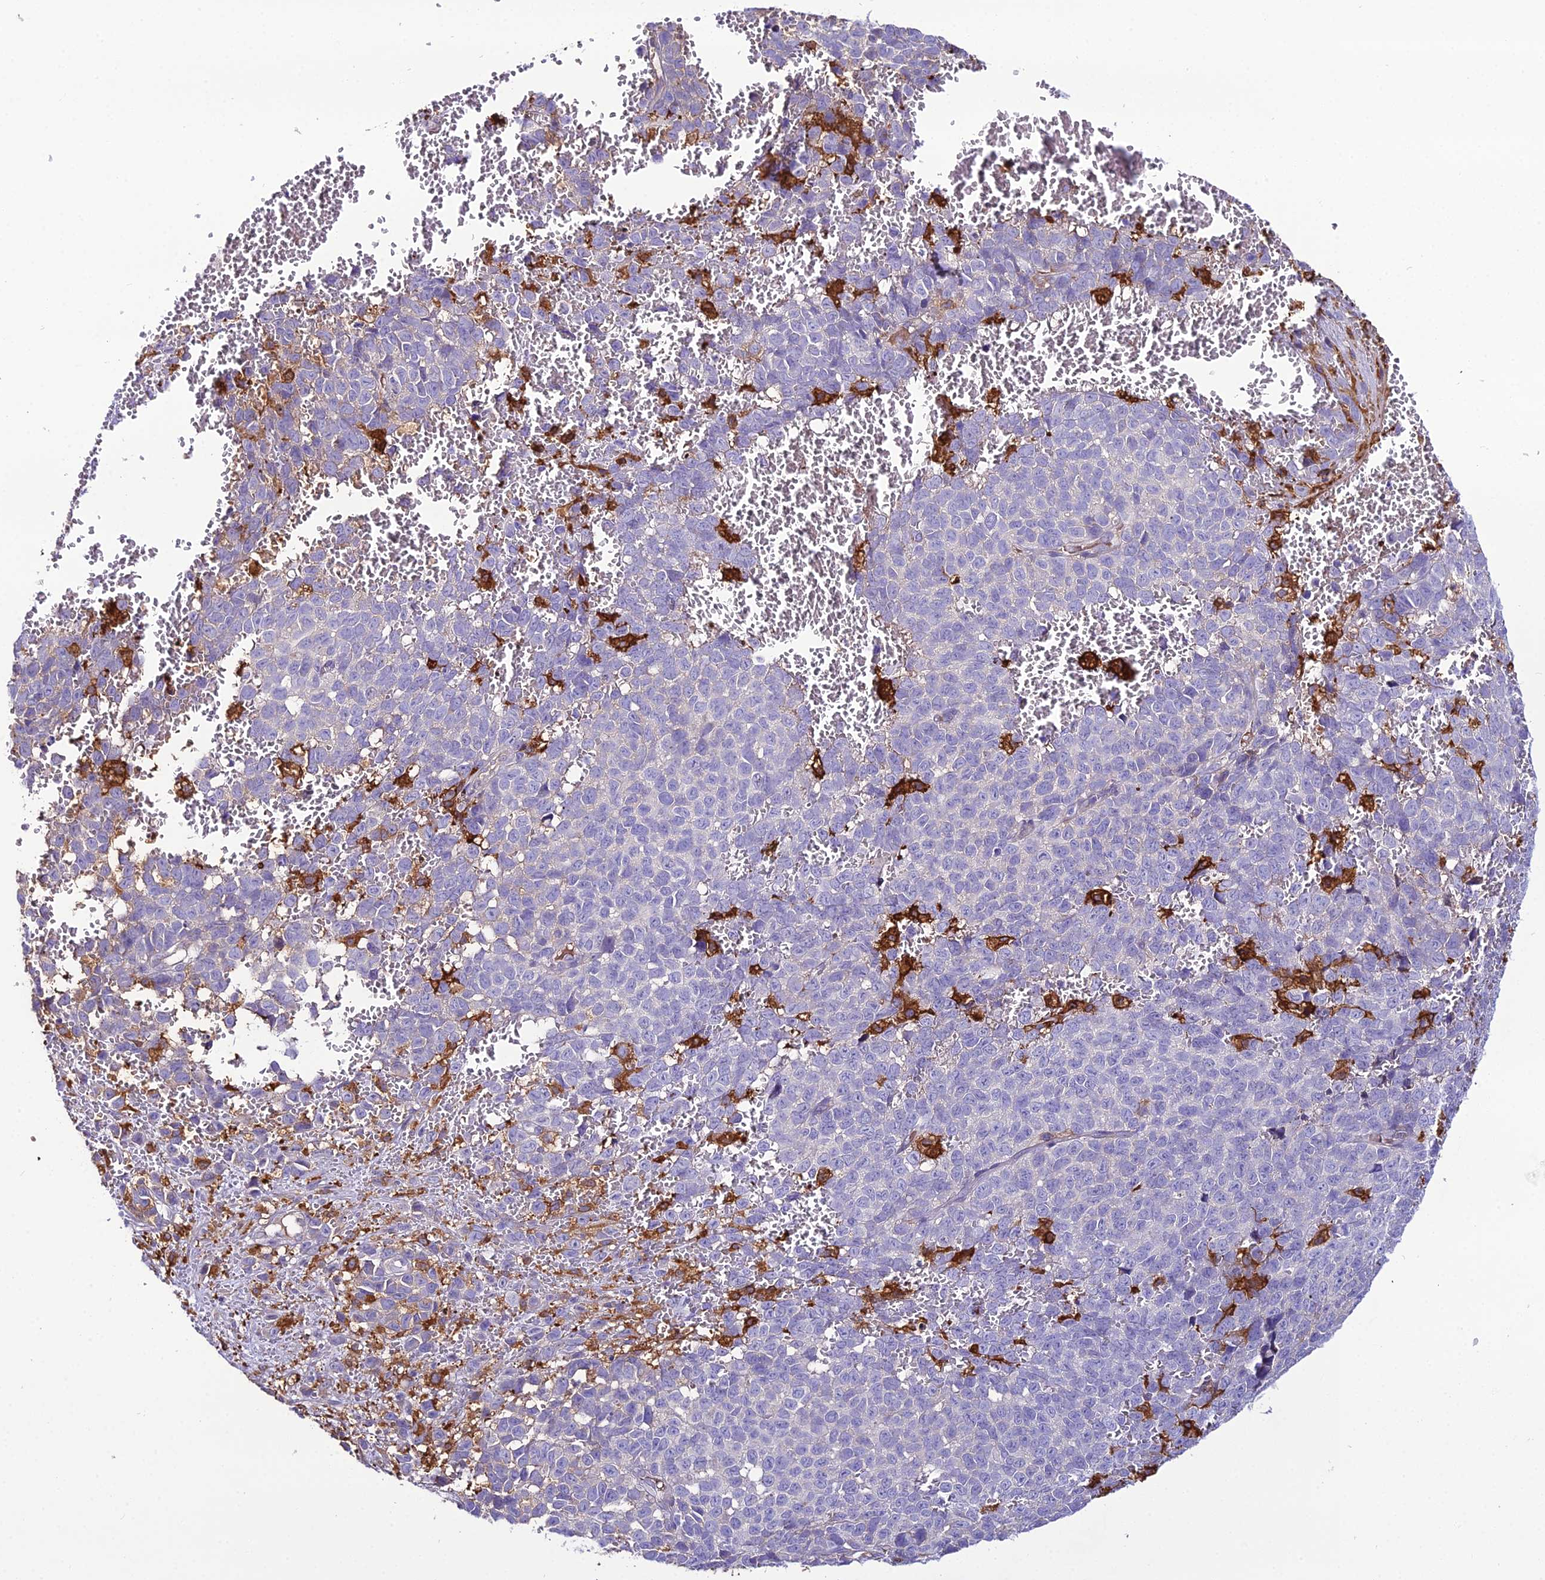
{"staining": {"intensity": "negative", "quantity": "none", "location": "none"}, "tissue": "melanoma", "cell_type": "Tumor cells", "image_type": "cancer", "snomed": [{"axis": "morphology", "description": "Malignant melanoma, NOS"}, {"axis": "topography", "description": "Nose, NOS"}], "caption": "IHC photomicrograph of human melanoma stained for a protein (brown), which exhibits no positivity in tumor cells. (Stains: DAB (3,3'-diaminobenzidine) immunohistochemistry with hematoxylin counter stain, Microscopy: brightfield microscopy at high magnification).", "gene": "MB21D2", "patient": {"sex": "female", "age": 48}}